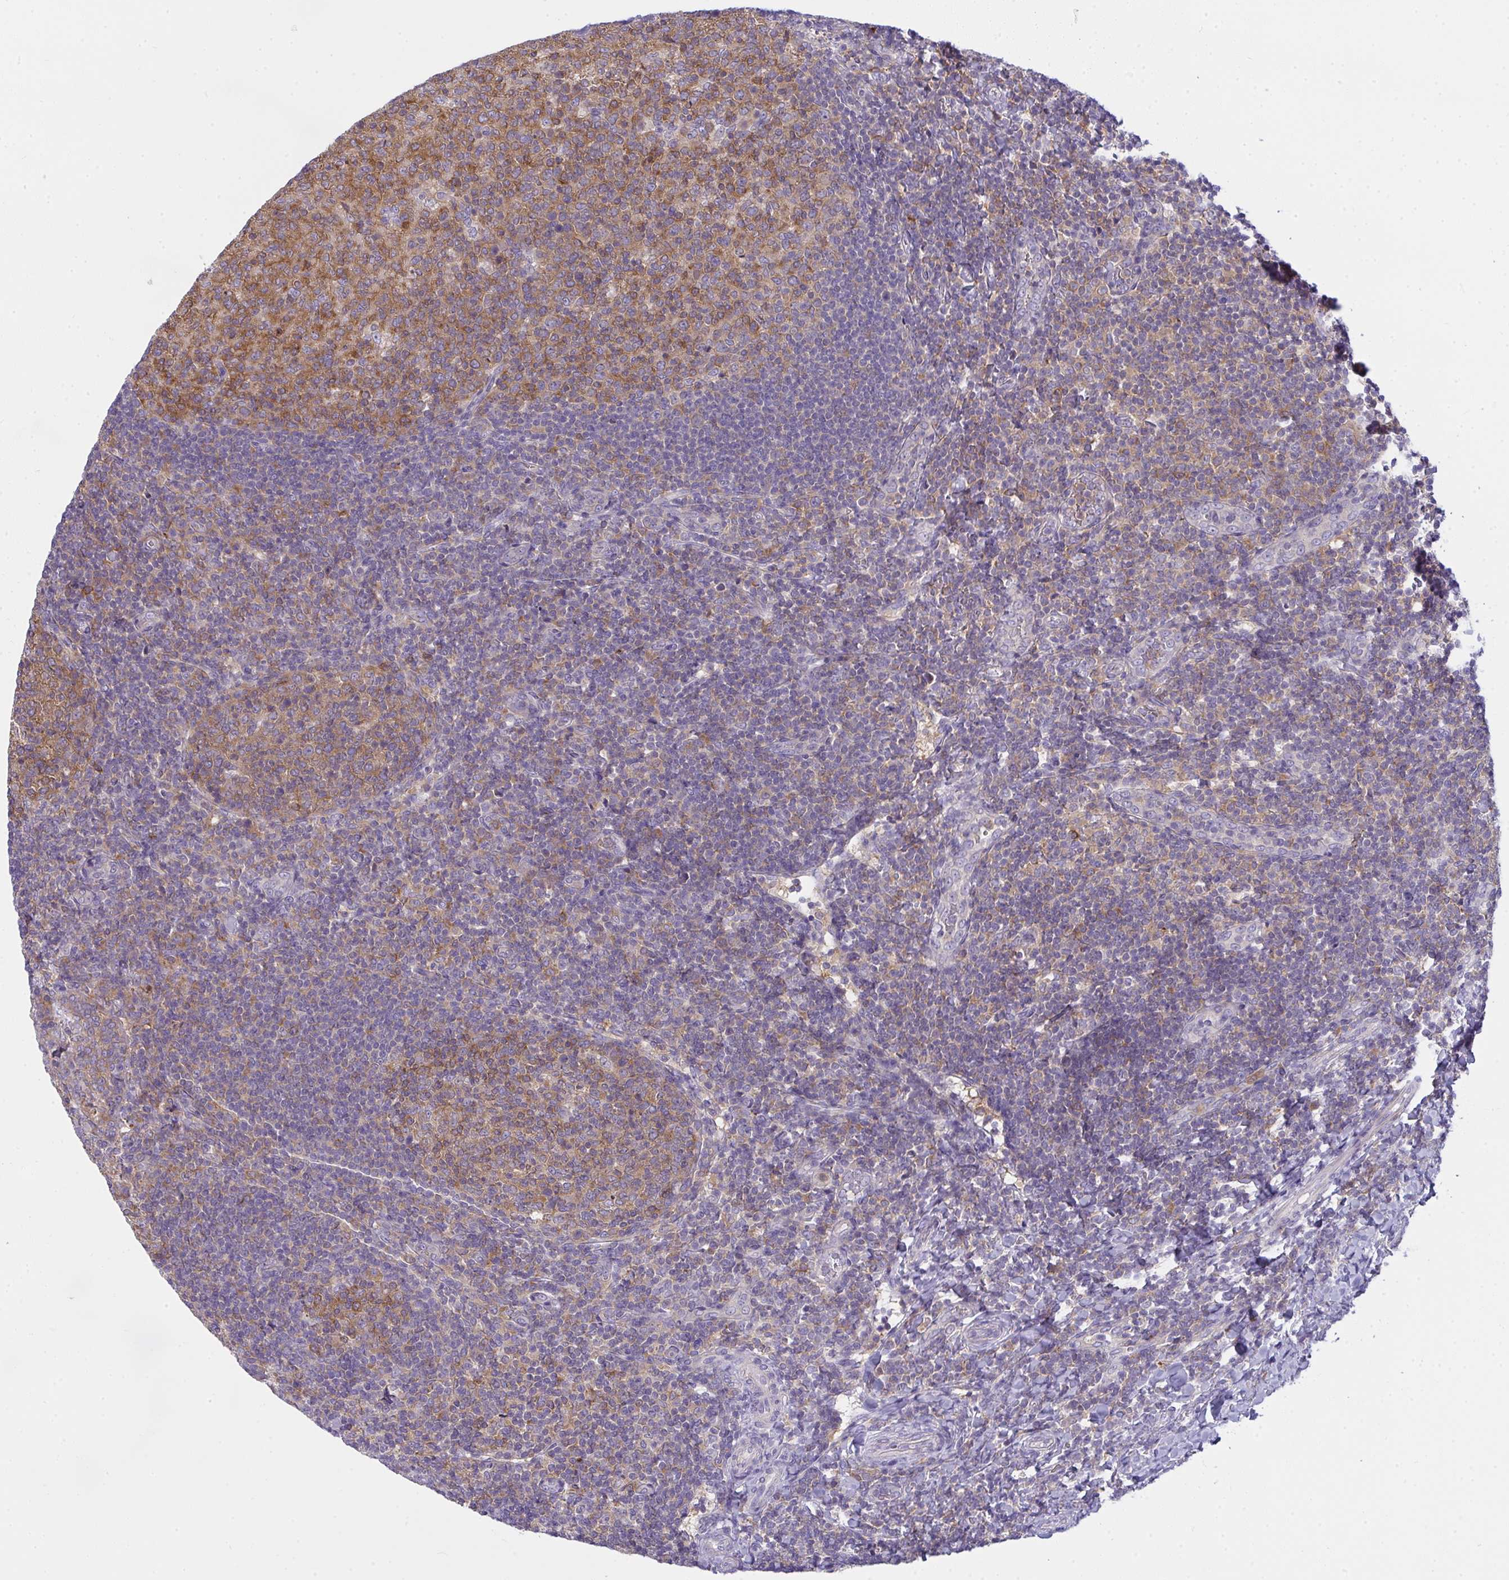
{"staining": {"intensity": "moderate", "quantity": ">75%", "location": "cytoplasmic/membranous"}, "tissue": "tonsil", "cell_type": "Germinal center cells", "image_type": "normal", "snomed": [{"axis": "morphology", "description": "Normal tissue, NOS"}, {"axis": "topography", "description": "Tonsil"}], "caption": "An image showing moderate cytoplasmic/membranous positivity in approximately >75% of germinal center cells in benign tonsil, as visualized by brown immunohistochemical staining.", "gene": "SLC30A6", "patient": {"sex": "female", "age": 10}}